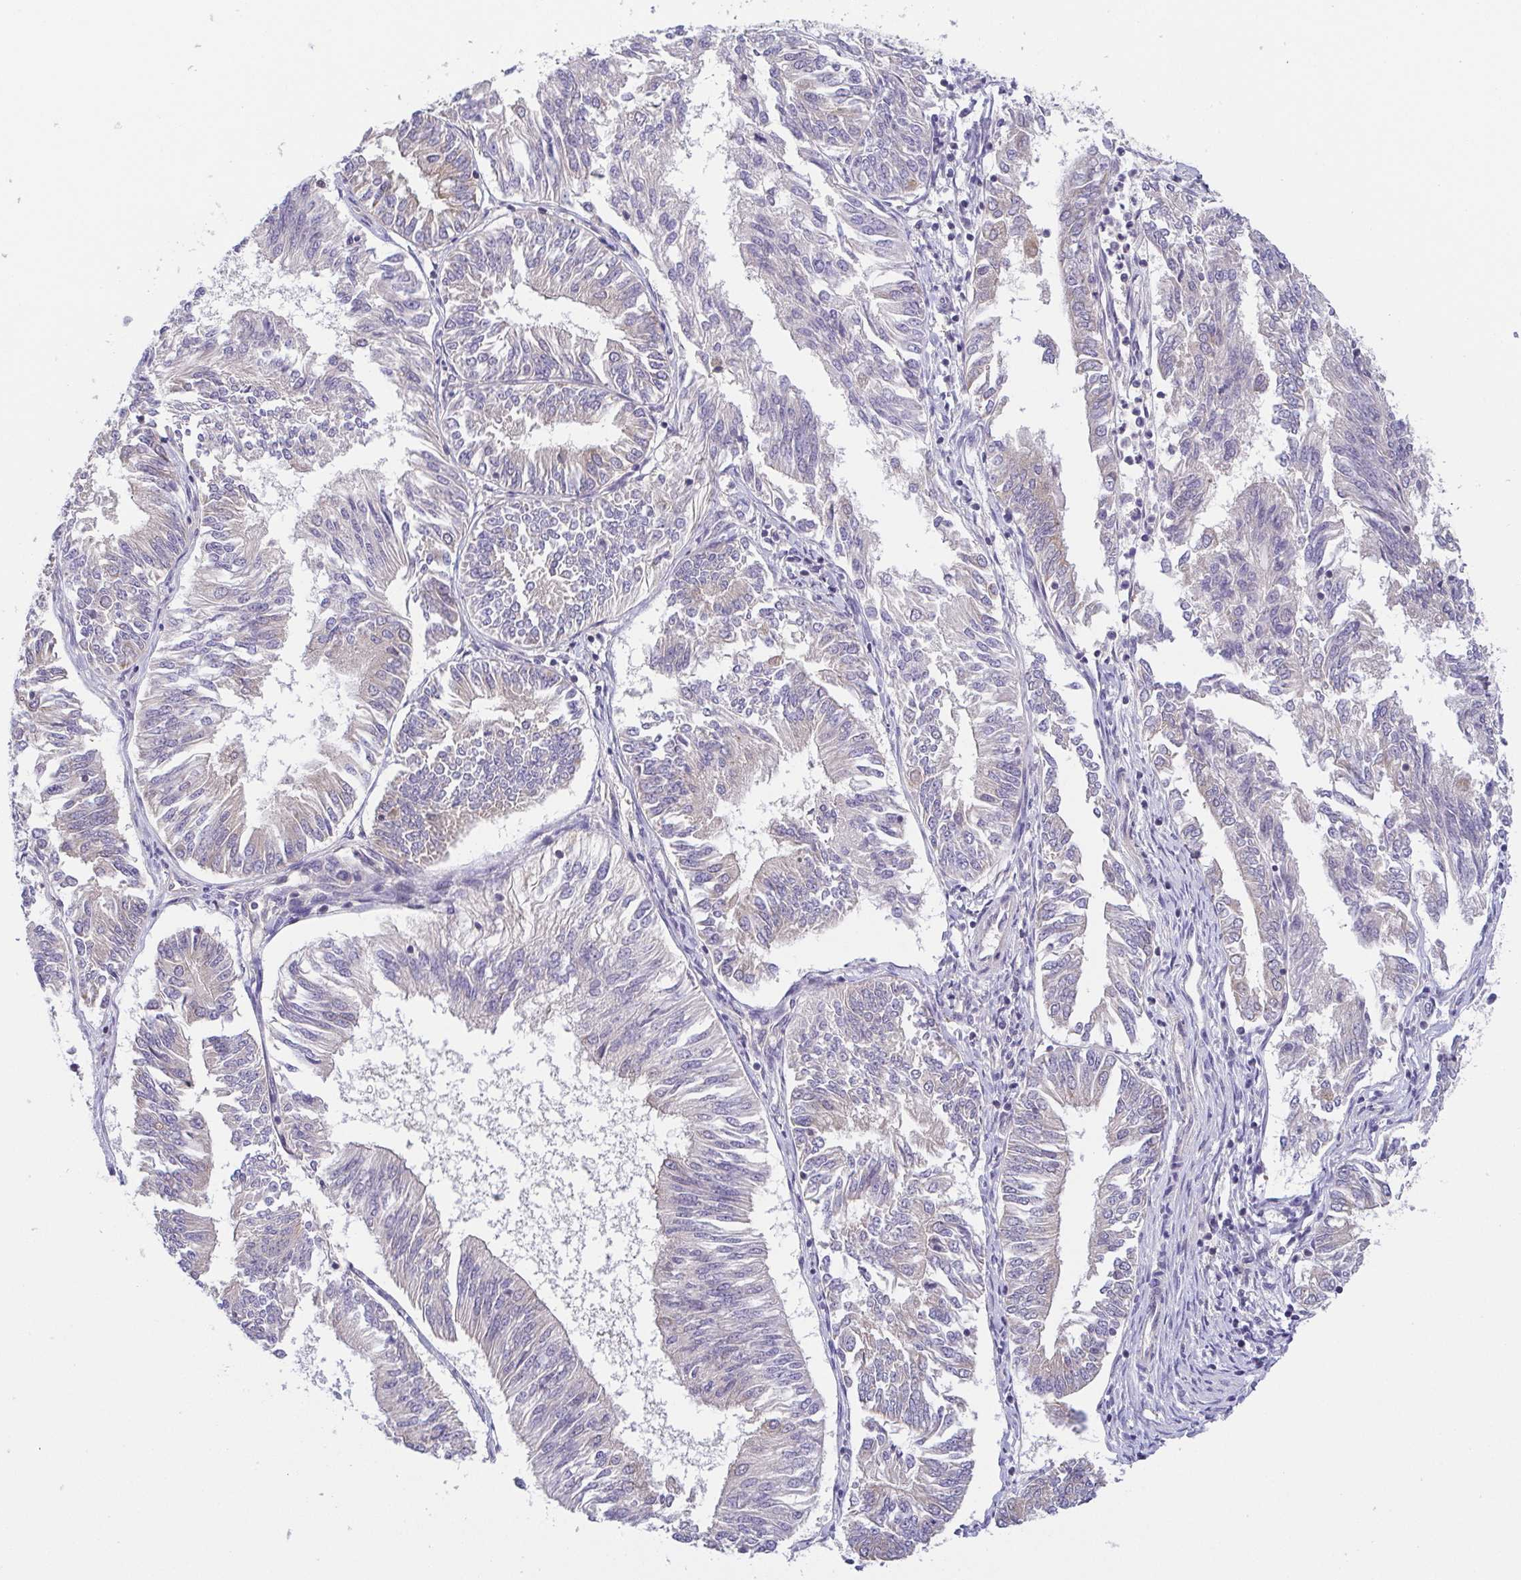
{"staining": {"intensity": "negative", "quantity": "none", "location": "none"}, "tissue": "endometrial cancer", "cell_type": "Tumor cells", "image_type": "cancer", "snomed": [{"axis": "morphology", "description": "Adenocarcinoma, NOS"}, {"axis": "topography", "description": "Endometrium"}], "caption": "High magnification brightfield microscopy of endometrial cancer (adenocarcinoma) stained with DAB (brown) and counterstained with hematoxylin (blue): tumor cells show no significant expression.", "gene": "BCL2L1", "patient": {"sex": "female", "age": 58}}